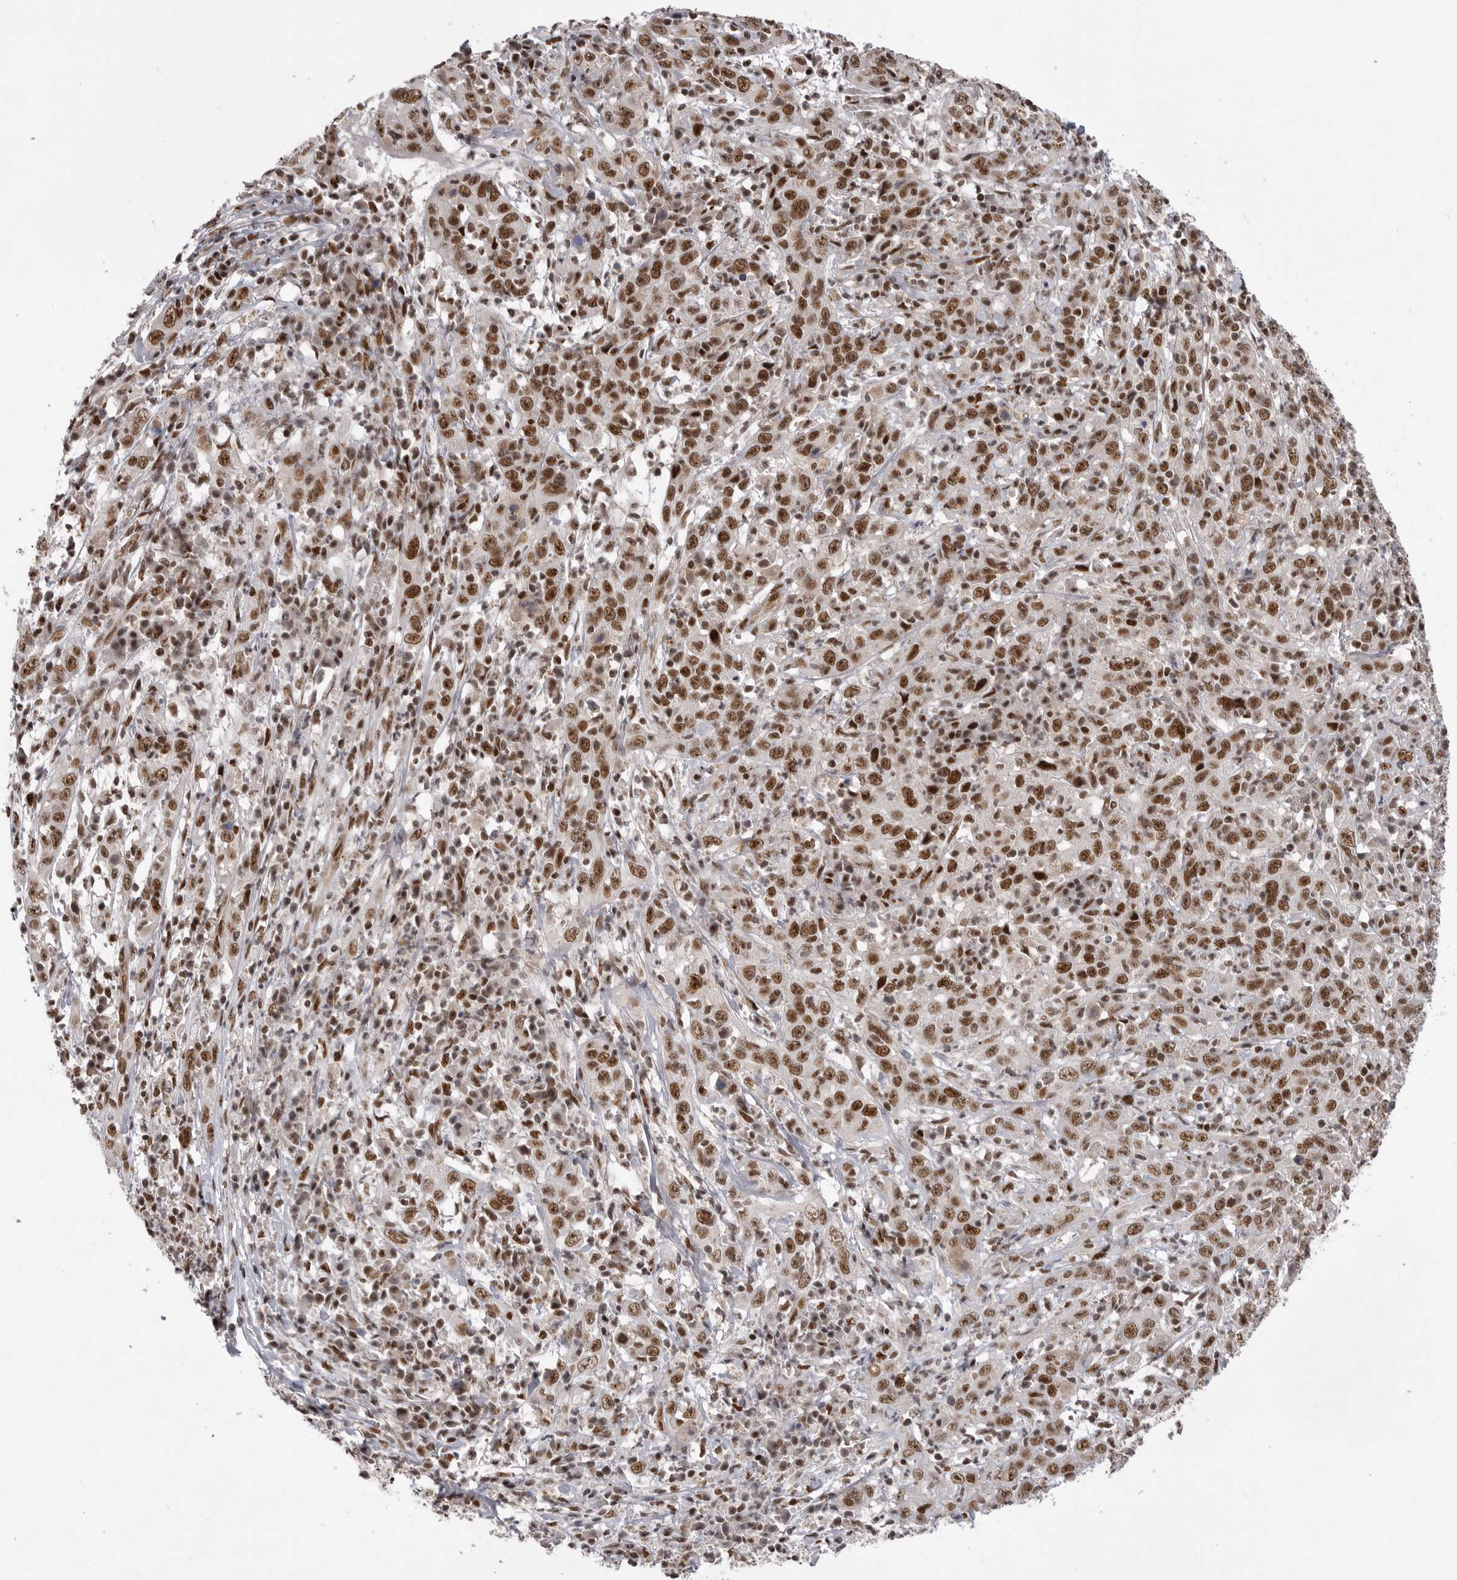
{"staining": {"intensity": "strong", "quantity": ">75%", "location": "nuclear"}, "tissue": "cervical cancer", "cell_type": "Tumor cells", "image_type": "cancer", "snomed": [{"axis": "morphology", "description": "Squamous cell carcinoma, NOS"}, {"axis": "topography", "description": "Cervix"}], "caption": "High-magnification brightfield microscopy of cervical cancer (squamous cell carcinoma) stained with DAB (brown) and counterstained with hematoxylin (blue). tumor cells exhibit strong nuclear expression is seen in about>75% of cells. (IHC, brightfield microscopy, high magnification).", "gene": "PPP1R8", "patient": {"sex": "female", "age": 46}}